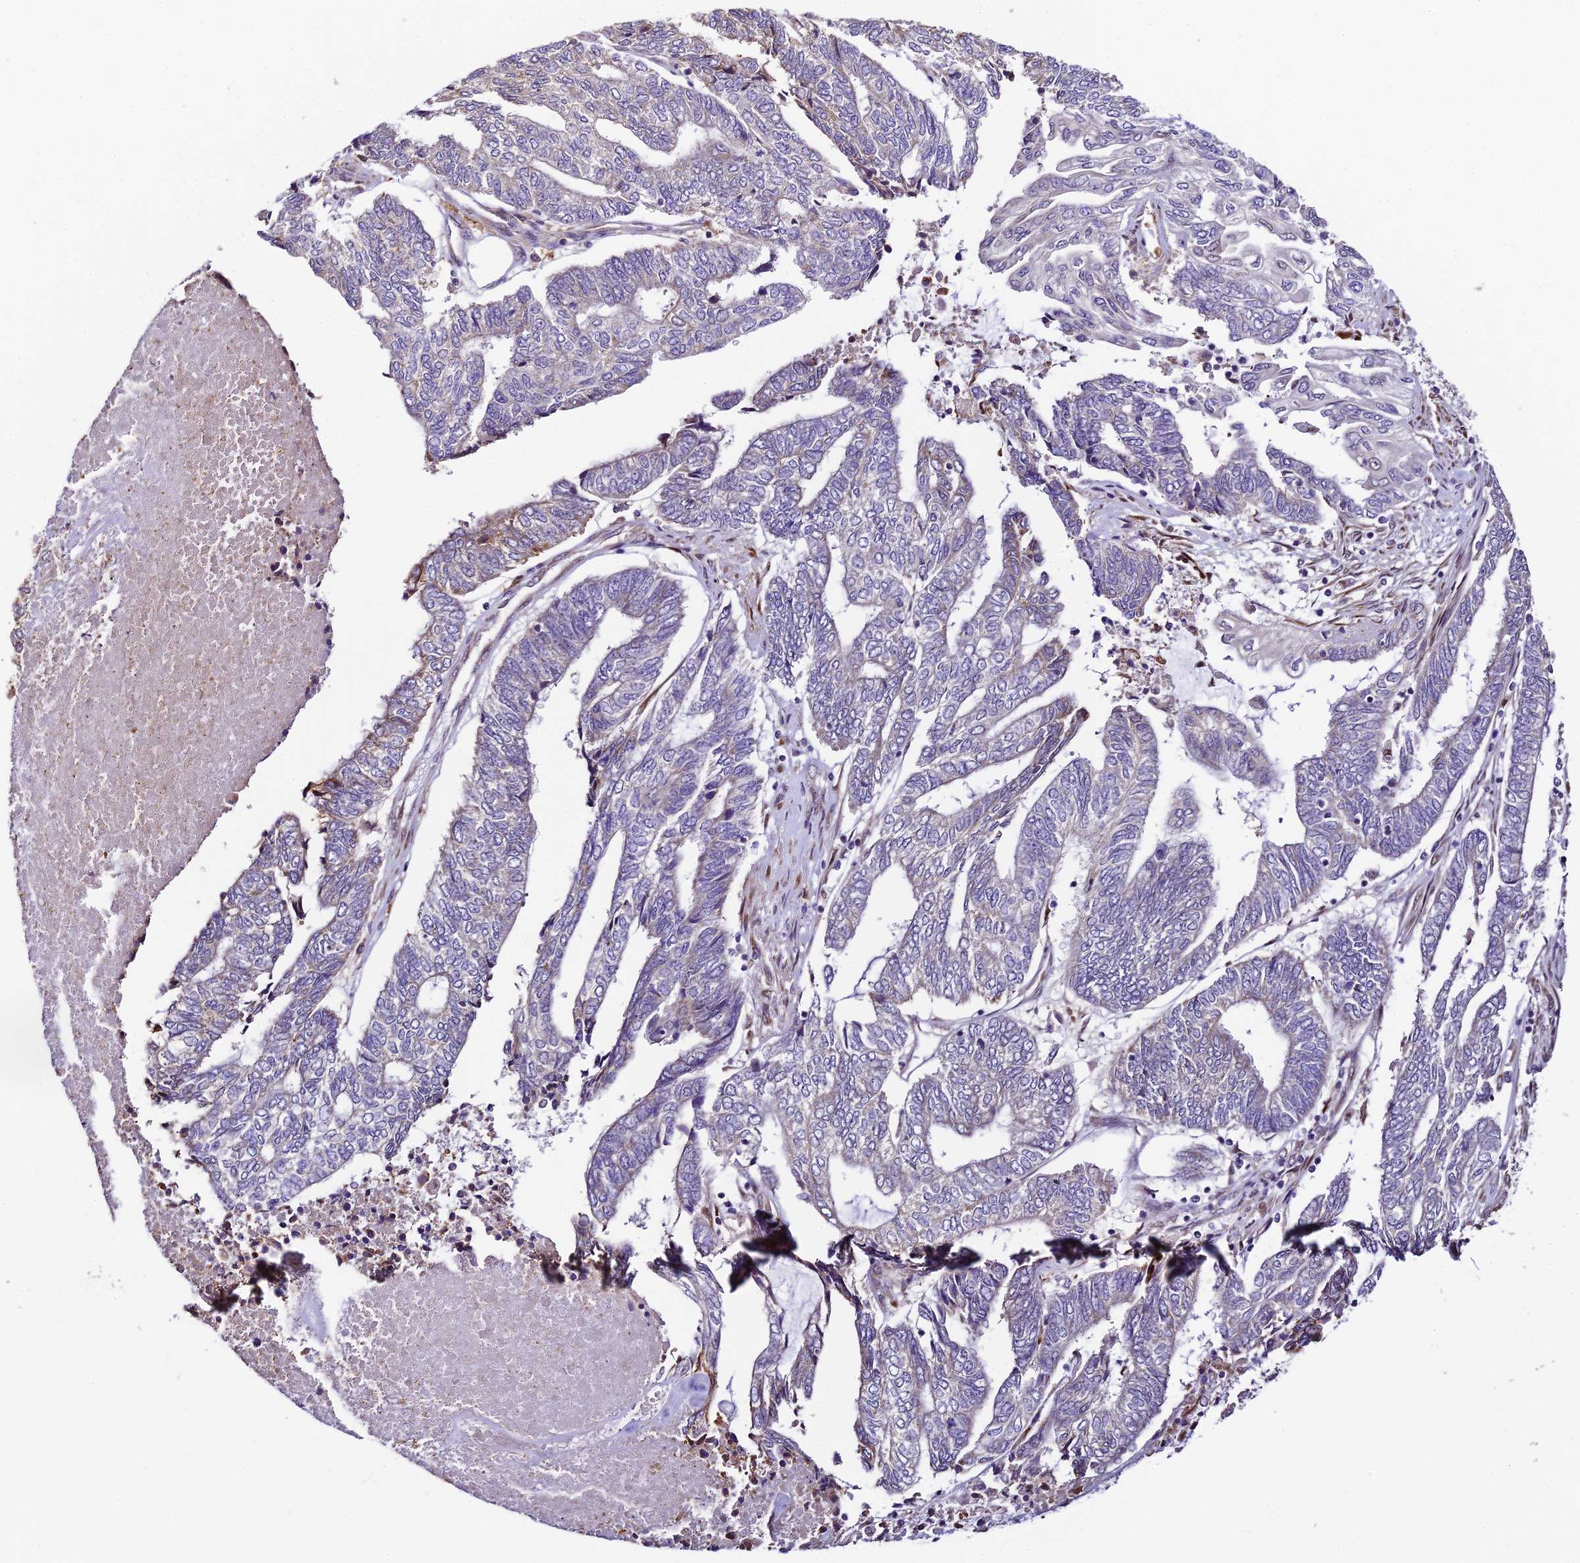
{"staining": {"intensity": "negative", "quantity": "none", "location": "none"}, "tissue": "endometrial cancer", "cell_type": "Tumor cells", "image_type": "cancer", "snomed": [{"axis": "morphology", "description": "Adenocarcinoma, NOS"}, {"axis": "topography", "description": "Uterus"}, {"axis": "topography", "description": "Endometrium"}], "caption": "Endometrial cancer was stained to show a protein in brown. There is no significant expression in tumor cells. (Immunohistochemistry (ihc), brightfield microscopy, high magnification).", "gene": "TRIM22", "patient": {"sex": "female", "age": 70}}